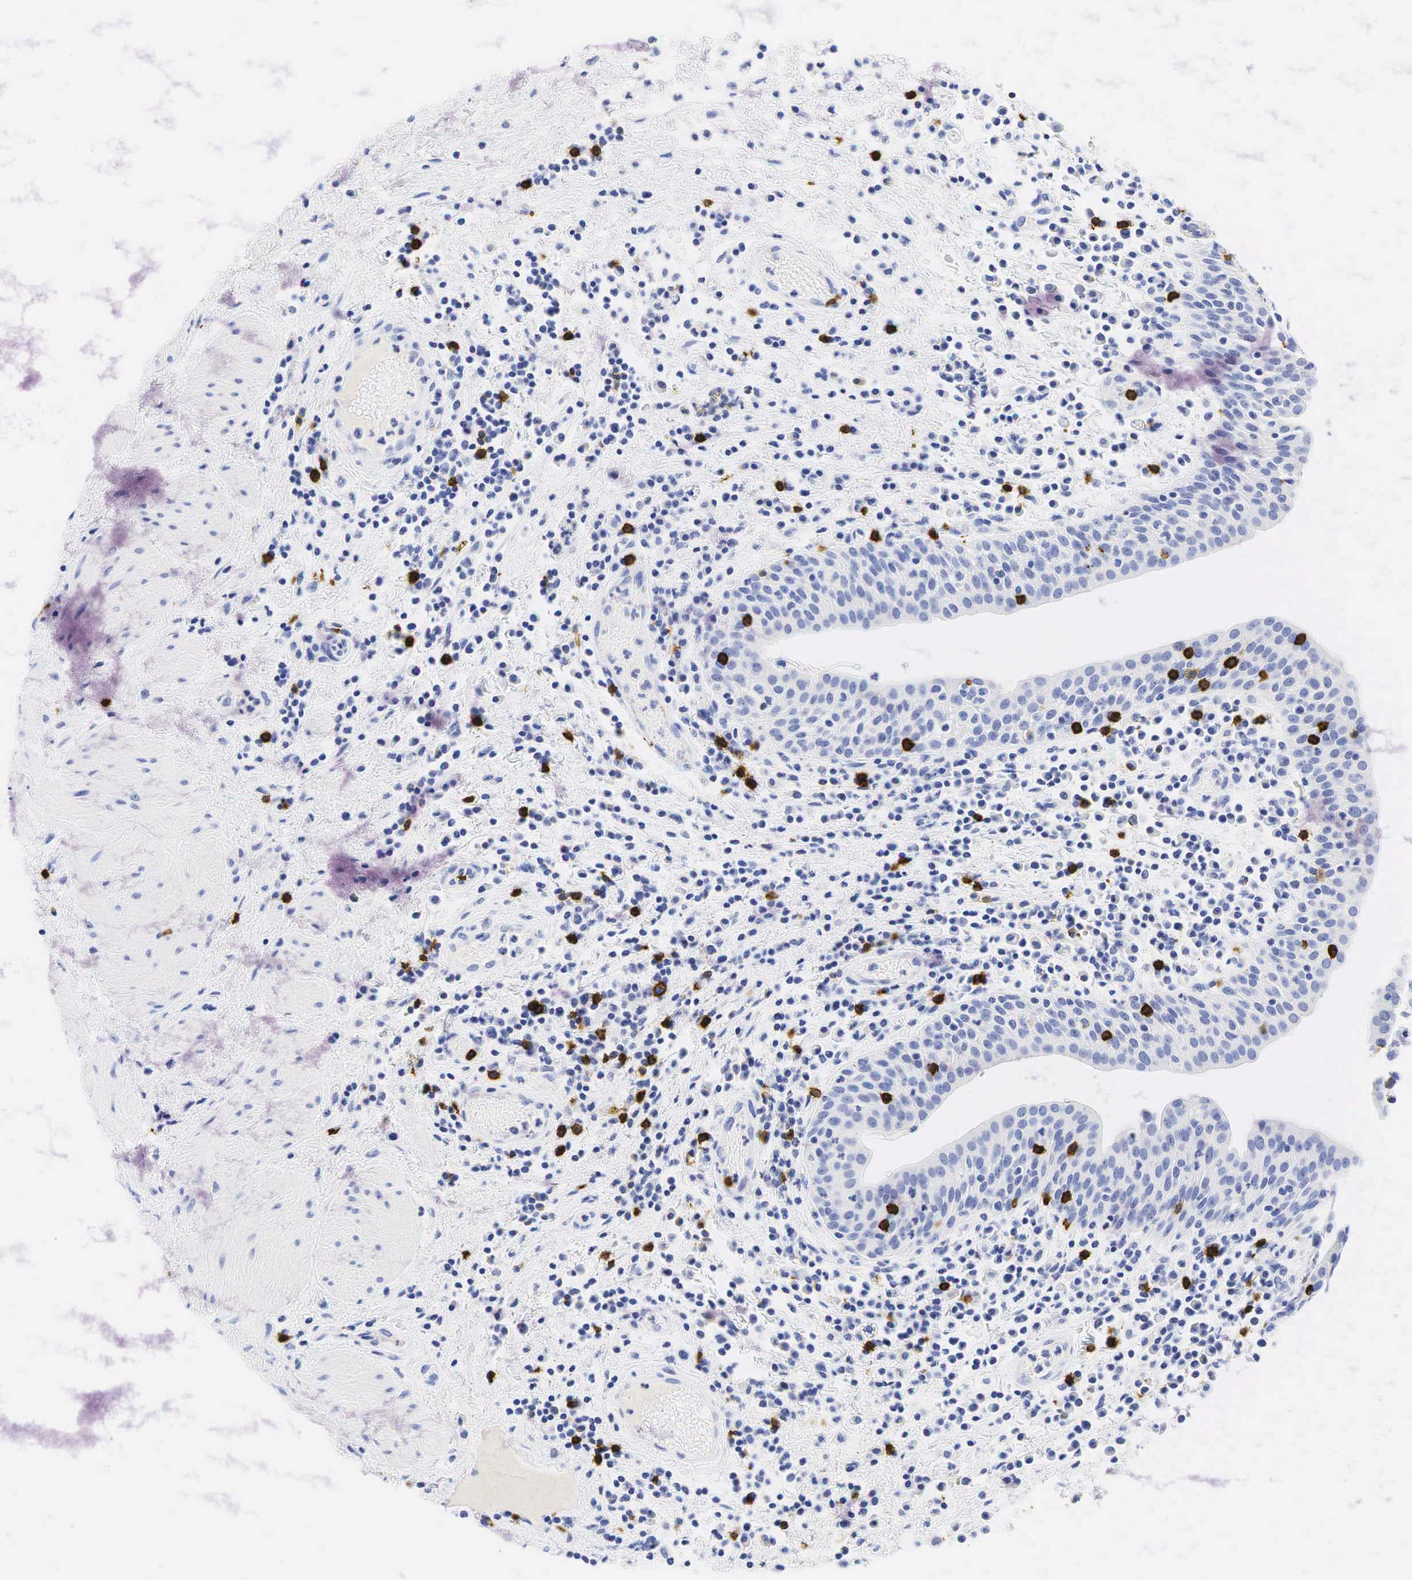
{"staining": {"intensity": "negative", "quantity": "none", "location": "none"}, "tissue": "urinary bladder", "cell_type": "Urothelial cells", "image_type": "normal", "snomed": [{"axis": "morphology", "description": "Normal tissue, NOS"}, {"axis": "topography", "description": "Urinary bladder"}], "caption": "Urothelial cells show no significant positivity in benign urinary bladder. Brightfield microscopy of immunohistochemistry (IHC) stained with DAB (brown) and hematoxylin (blue), captured at high magnification.", "gene": "CD8A", "patient": {"sex": "female", "age": 84}}